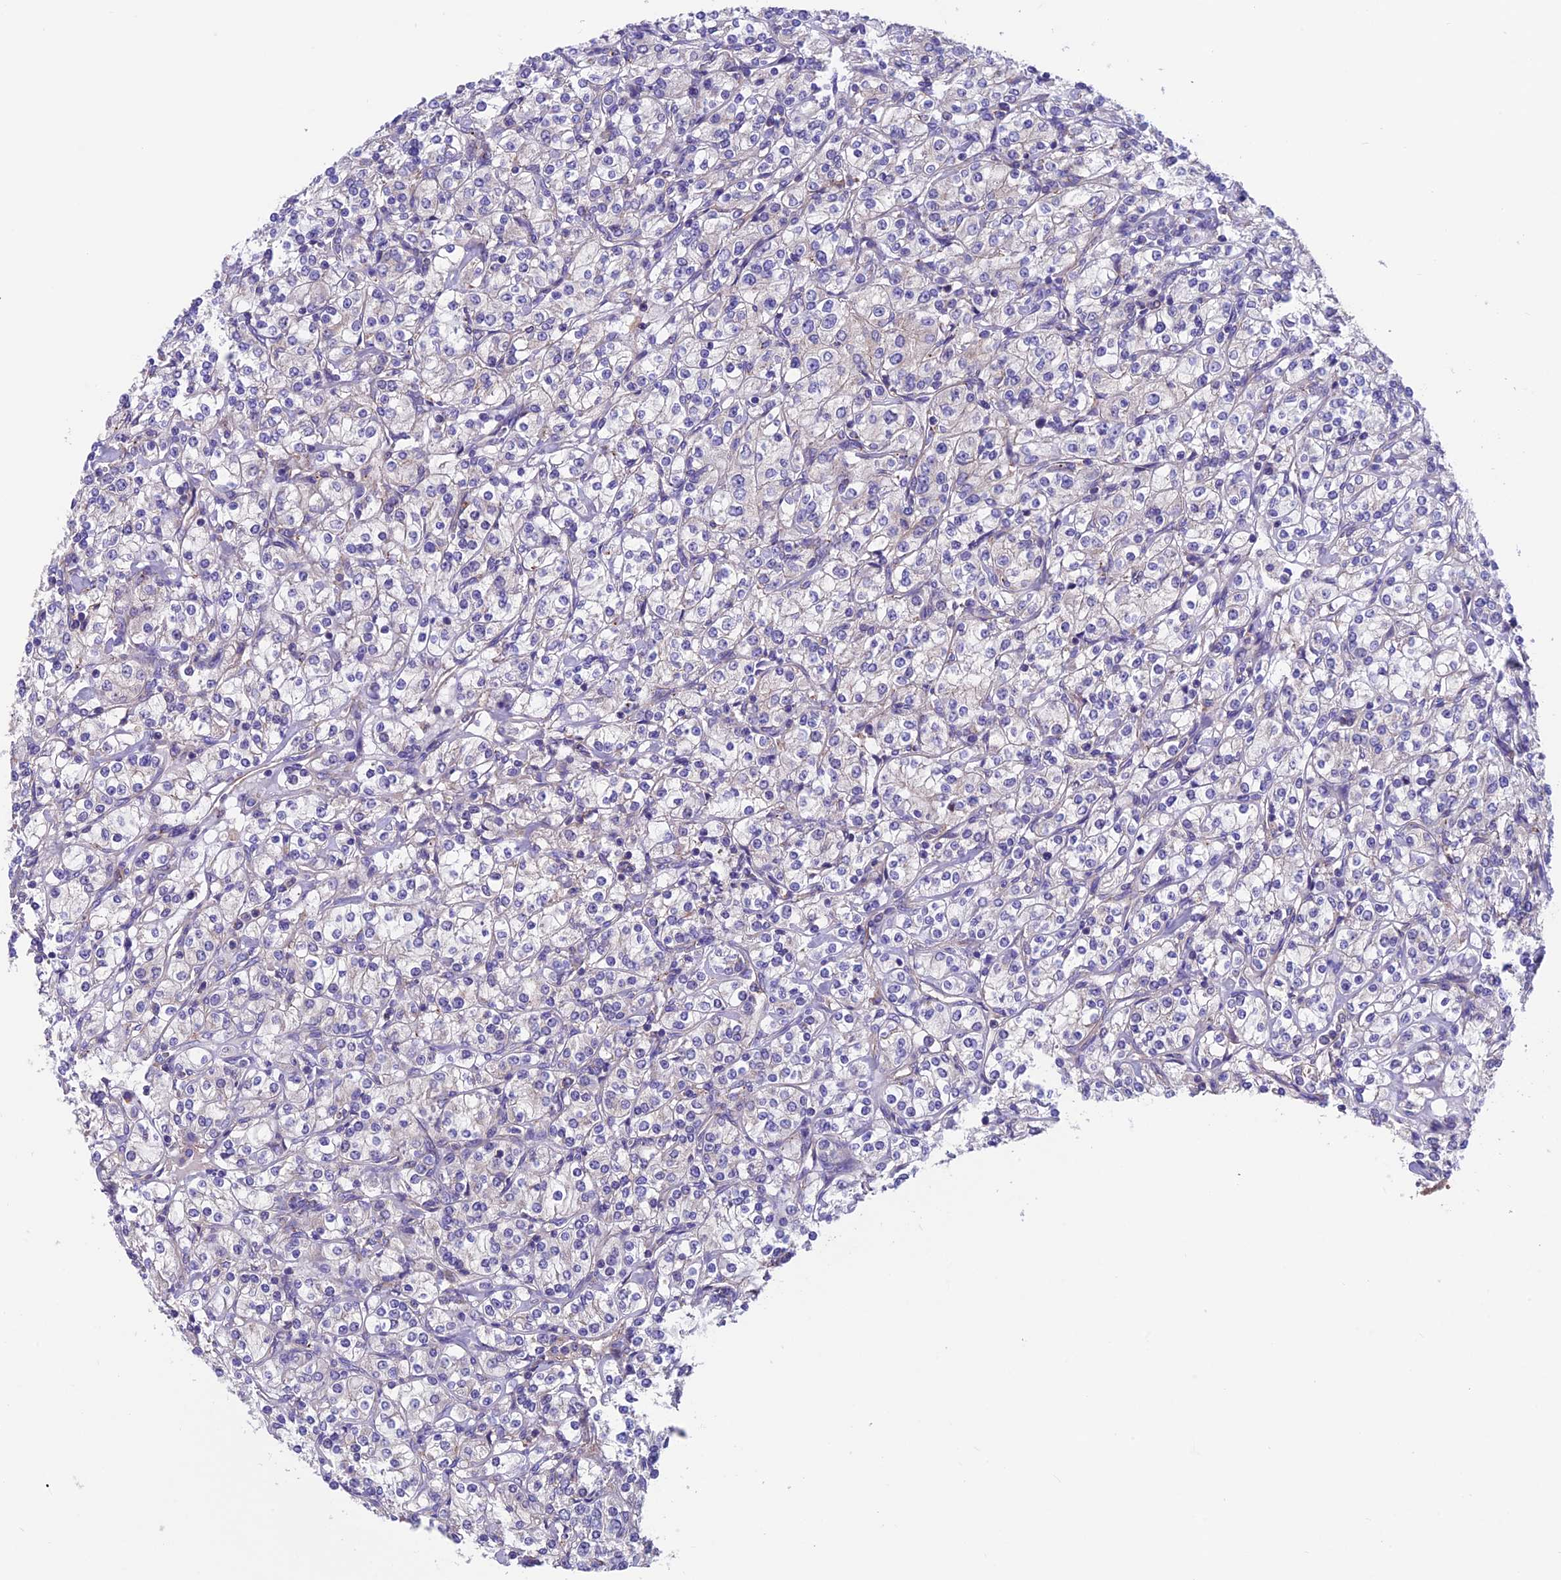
{"staining": {"intensity": "negative", "quantity": "none", "location": "none"}, "tissue": "renal cancer", "cell_type": "Tumor cells", "image_type": "cancer", "snomed": [{"axis": "morphology", "description": "Adenocarcinoma, NOS"}, {"axis": "topography", "description": "Kidney"}], "caption": "This histopathology image is of adenocarcinoma (renal) stained with IHC to label a protein in brown with the nuclei are counter-stained blue. There is no expression in tumor cells.", "gene": "VPS16", "patient": {"sex": "male", "age": 77}}